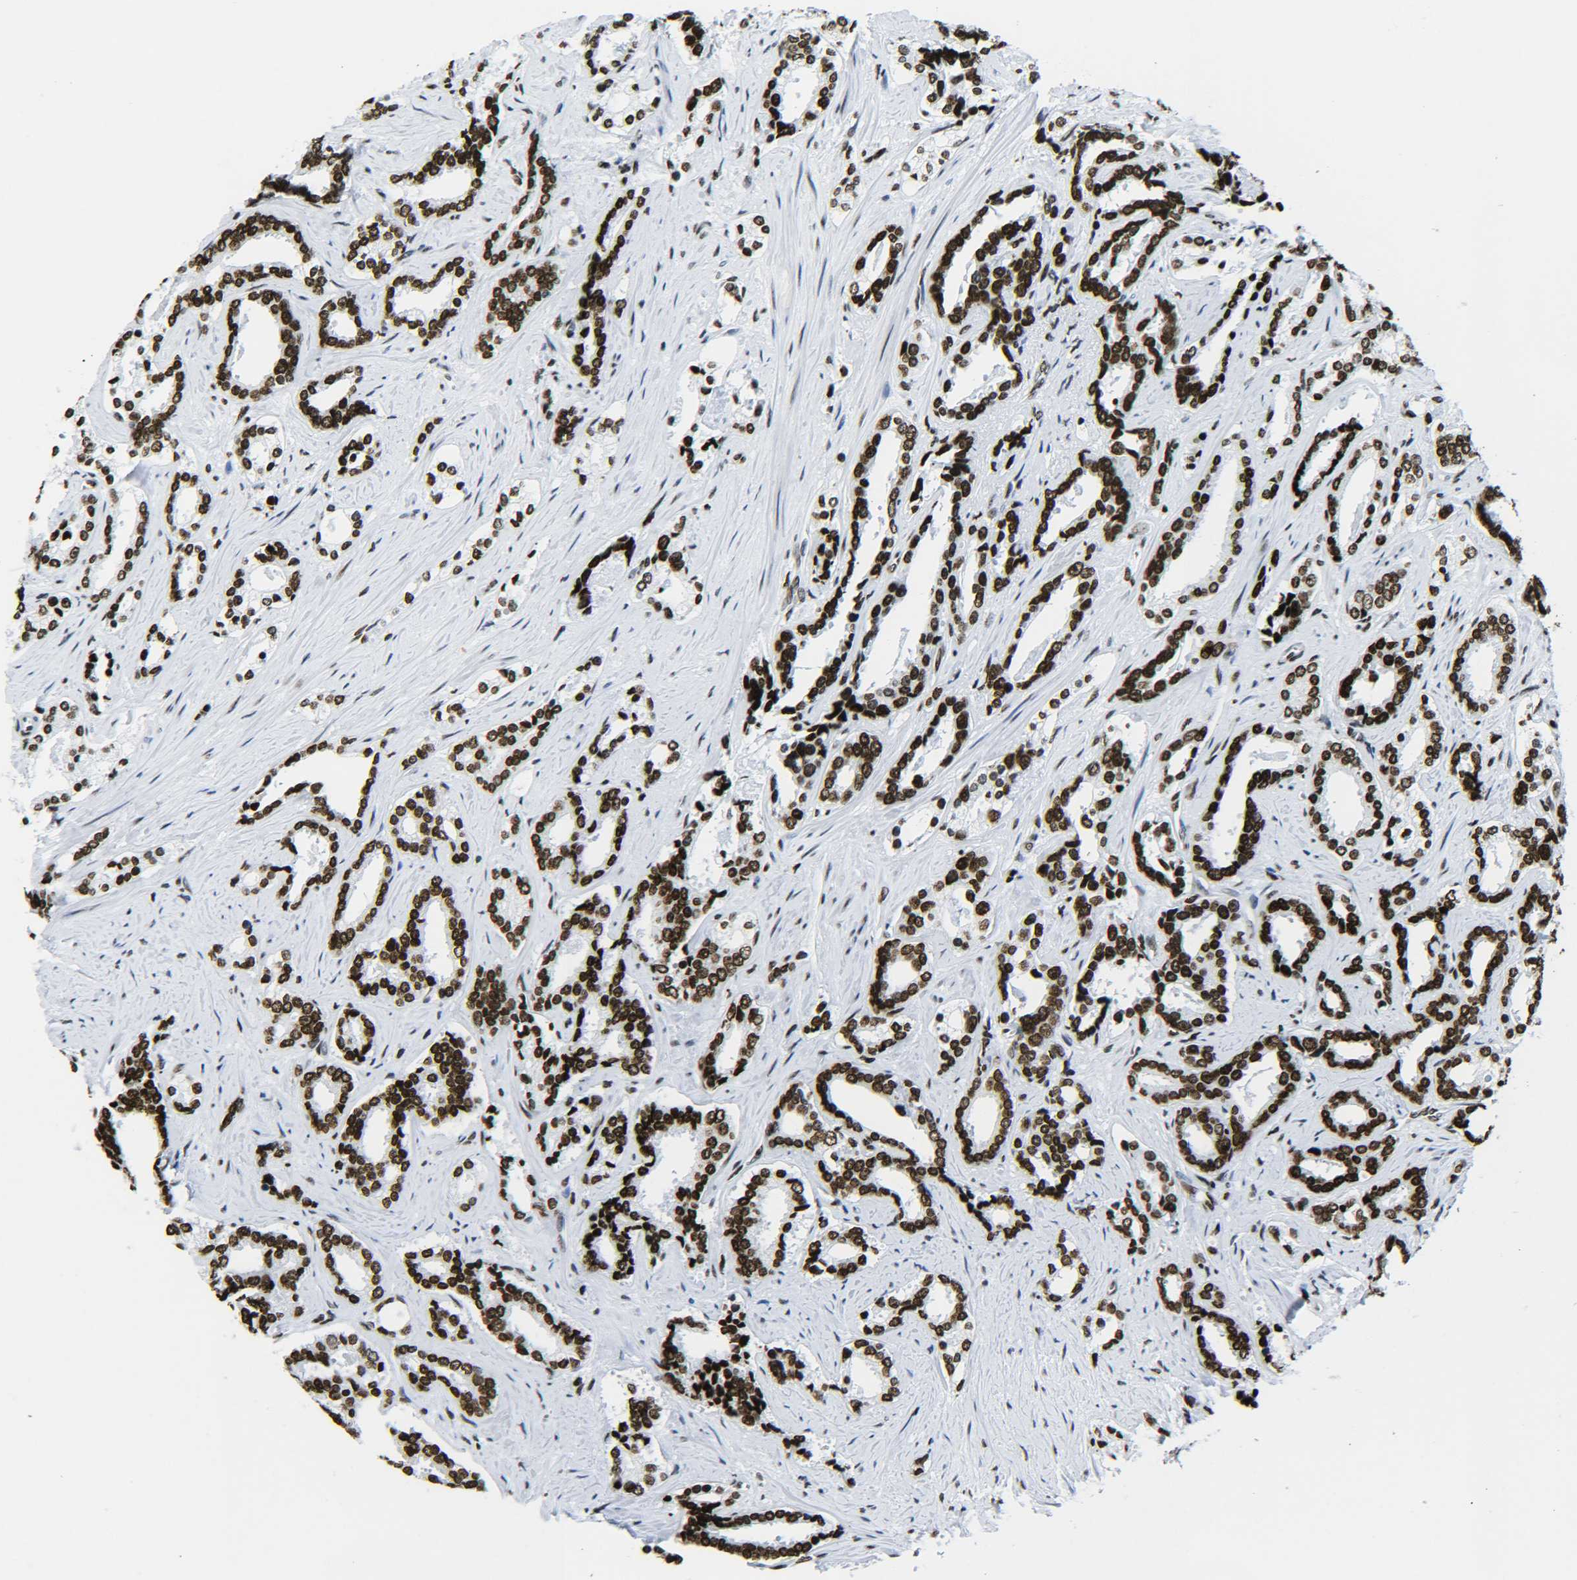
{"staining": {"intensity": "strong", "quantity": ">75%", "location": "nuclear"}, "tissue": "prostate cancer", "cell_type": "Tumor cells", "image_type": "cancer", "snomed": [{"axis": "morphology", "description": "Adenocarcinoma, High grade"}, {"axis": "topography", "description": "Prostate"}], "caption": "Immunohistochemistry of prostate adenocarcinoma (high-grade) exhibits high levels of strong nuclear positivity in about >75% of tumor cells.", "gene": "H2AX", "patient": {"sex": "male", "age": 67}}